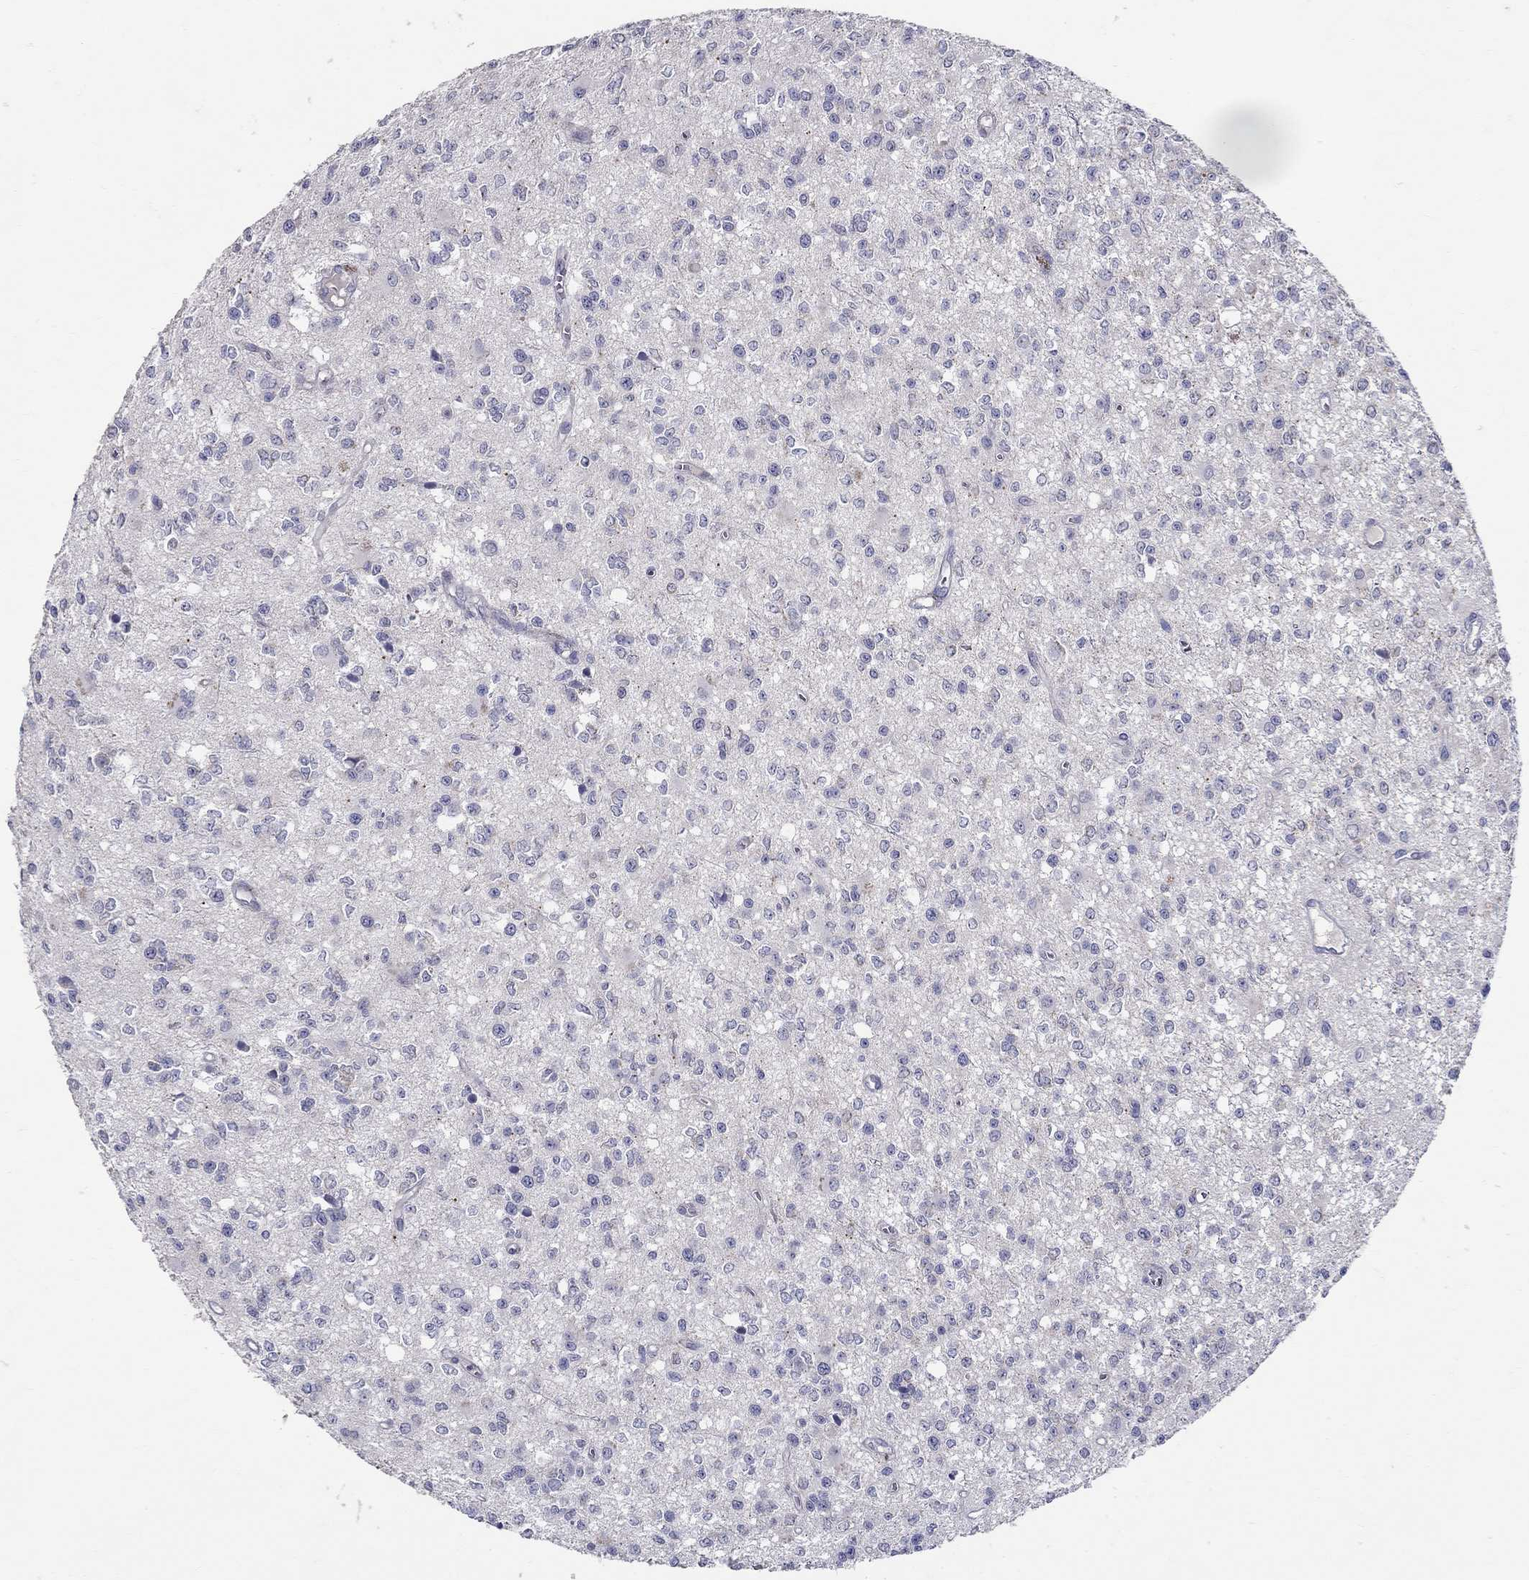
{"staining": {"intensity": "negative", "quantity": "none", "location": "none"}, "tissue": "glioma", "cell_type": "Tumor cells", "image_type": "cancer", "snomed": [{"axis": "morphology", "description": "Glioma, malignant, Low grade"}, {"axis": "topography", "description": "Brain"}], "caption": "The immunohistochemistry (IHC) photomicrograph has no significant positivity in tumor cells of low-grade glioma (malignant) tissue.", "gene": "HMX2", "patient": {"sex": "female", "age": 45}}